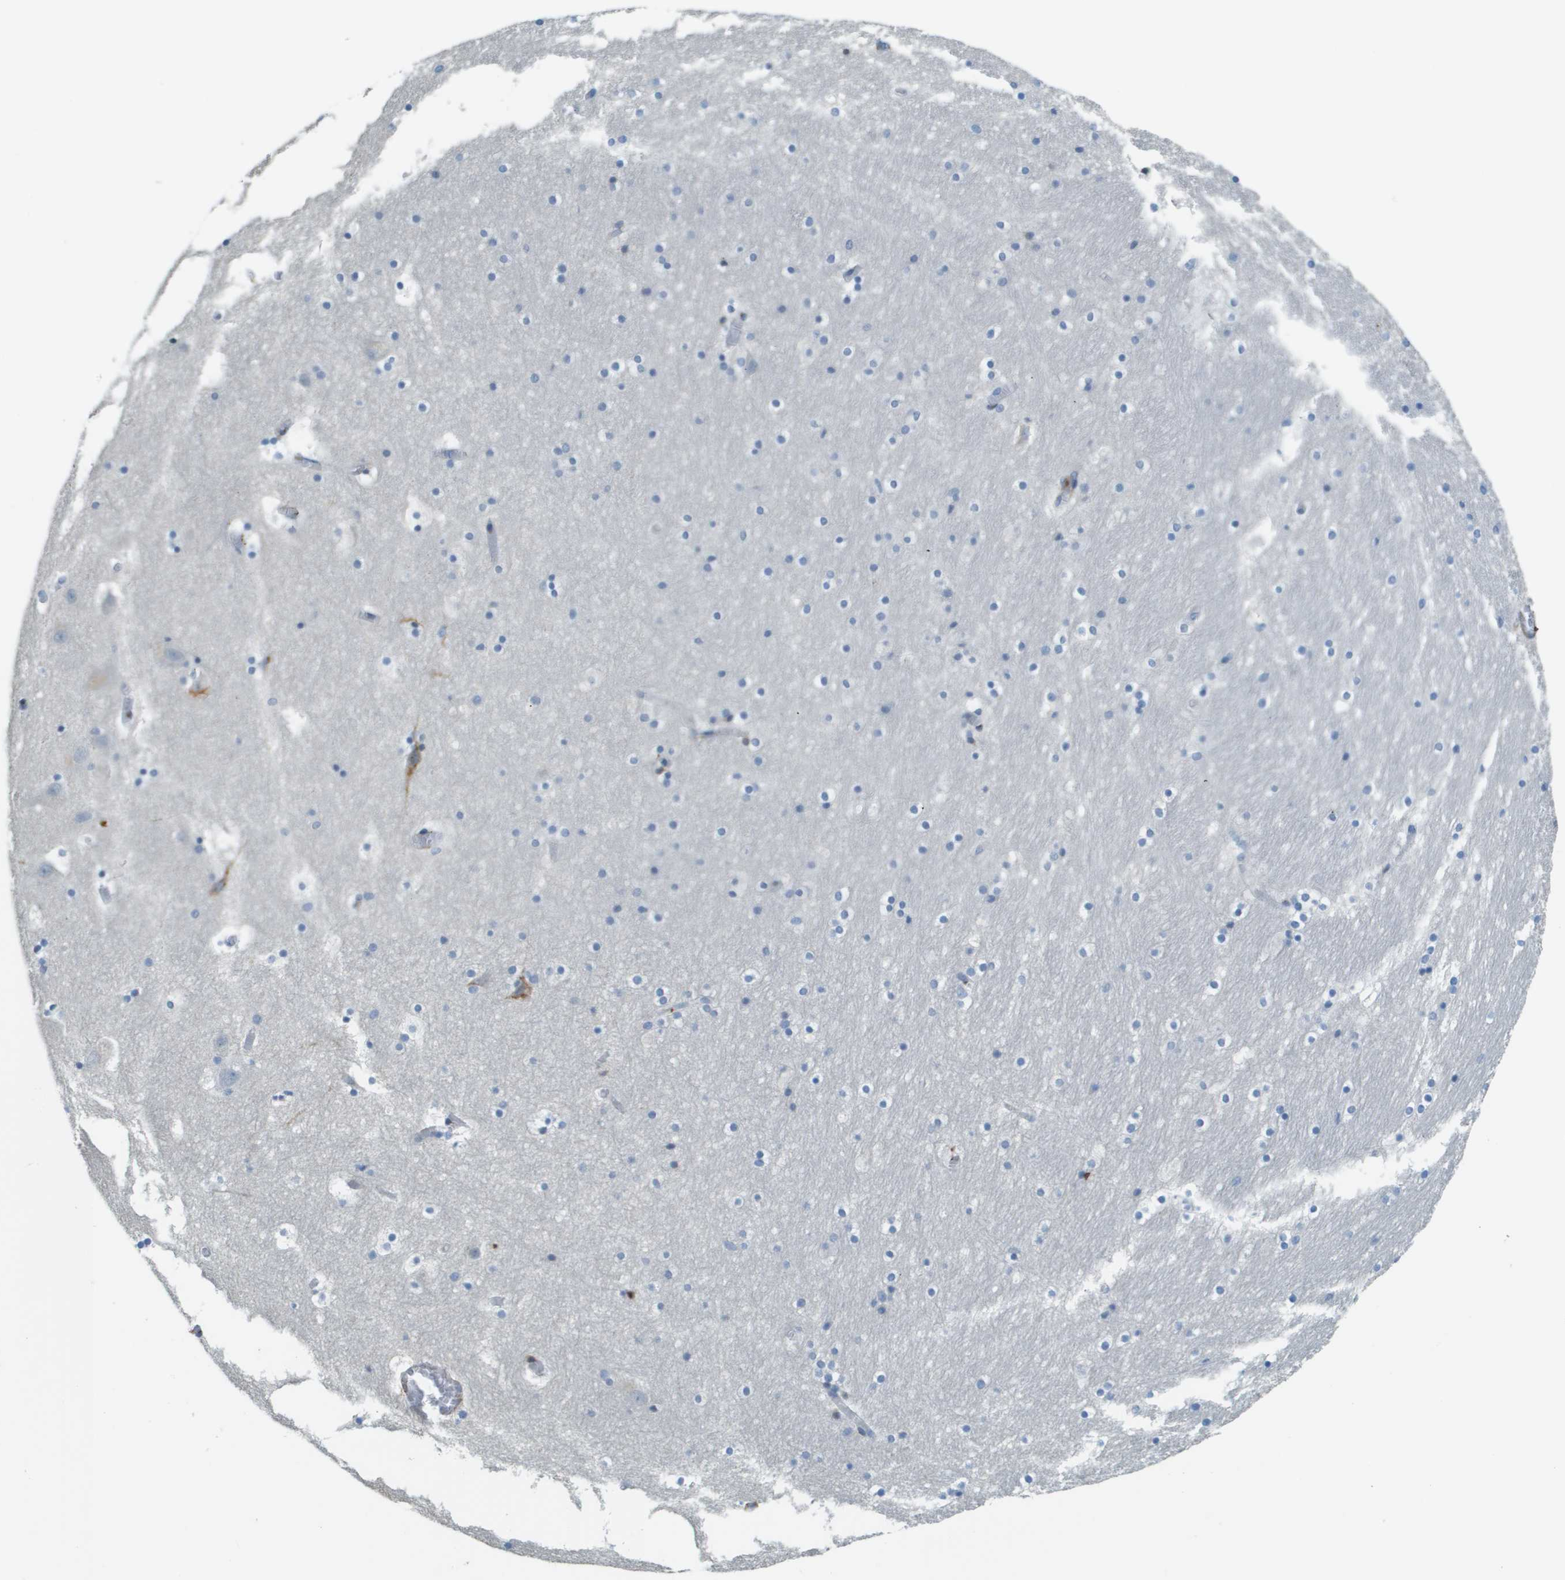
{"staining": {"intensity": "negative", "quantity": "none", "location": "none"}, "tissue": "hippocampus", "cell_type": "Glial cells", "image_type": "normal", "snomed": [{"axis": "morphology", "description": "Normal tissue, NOS"}, {"axis": "topography", "description": "Hippocampus"}], "caption": "The micrograph shows no significant expression in glial cells of hippocampus.", "gene": "DCN", "patient": {"sex": "male", "age": 45}}